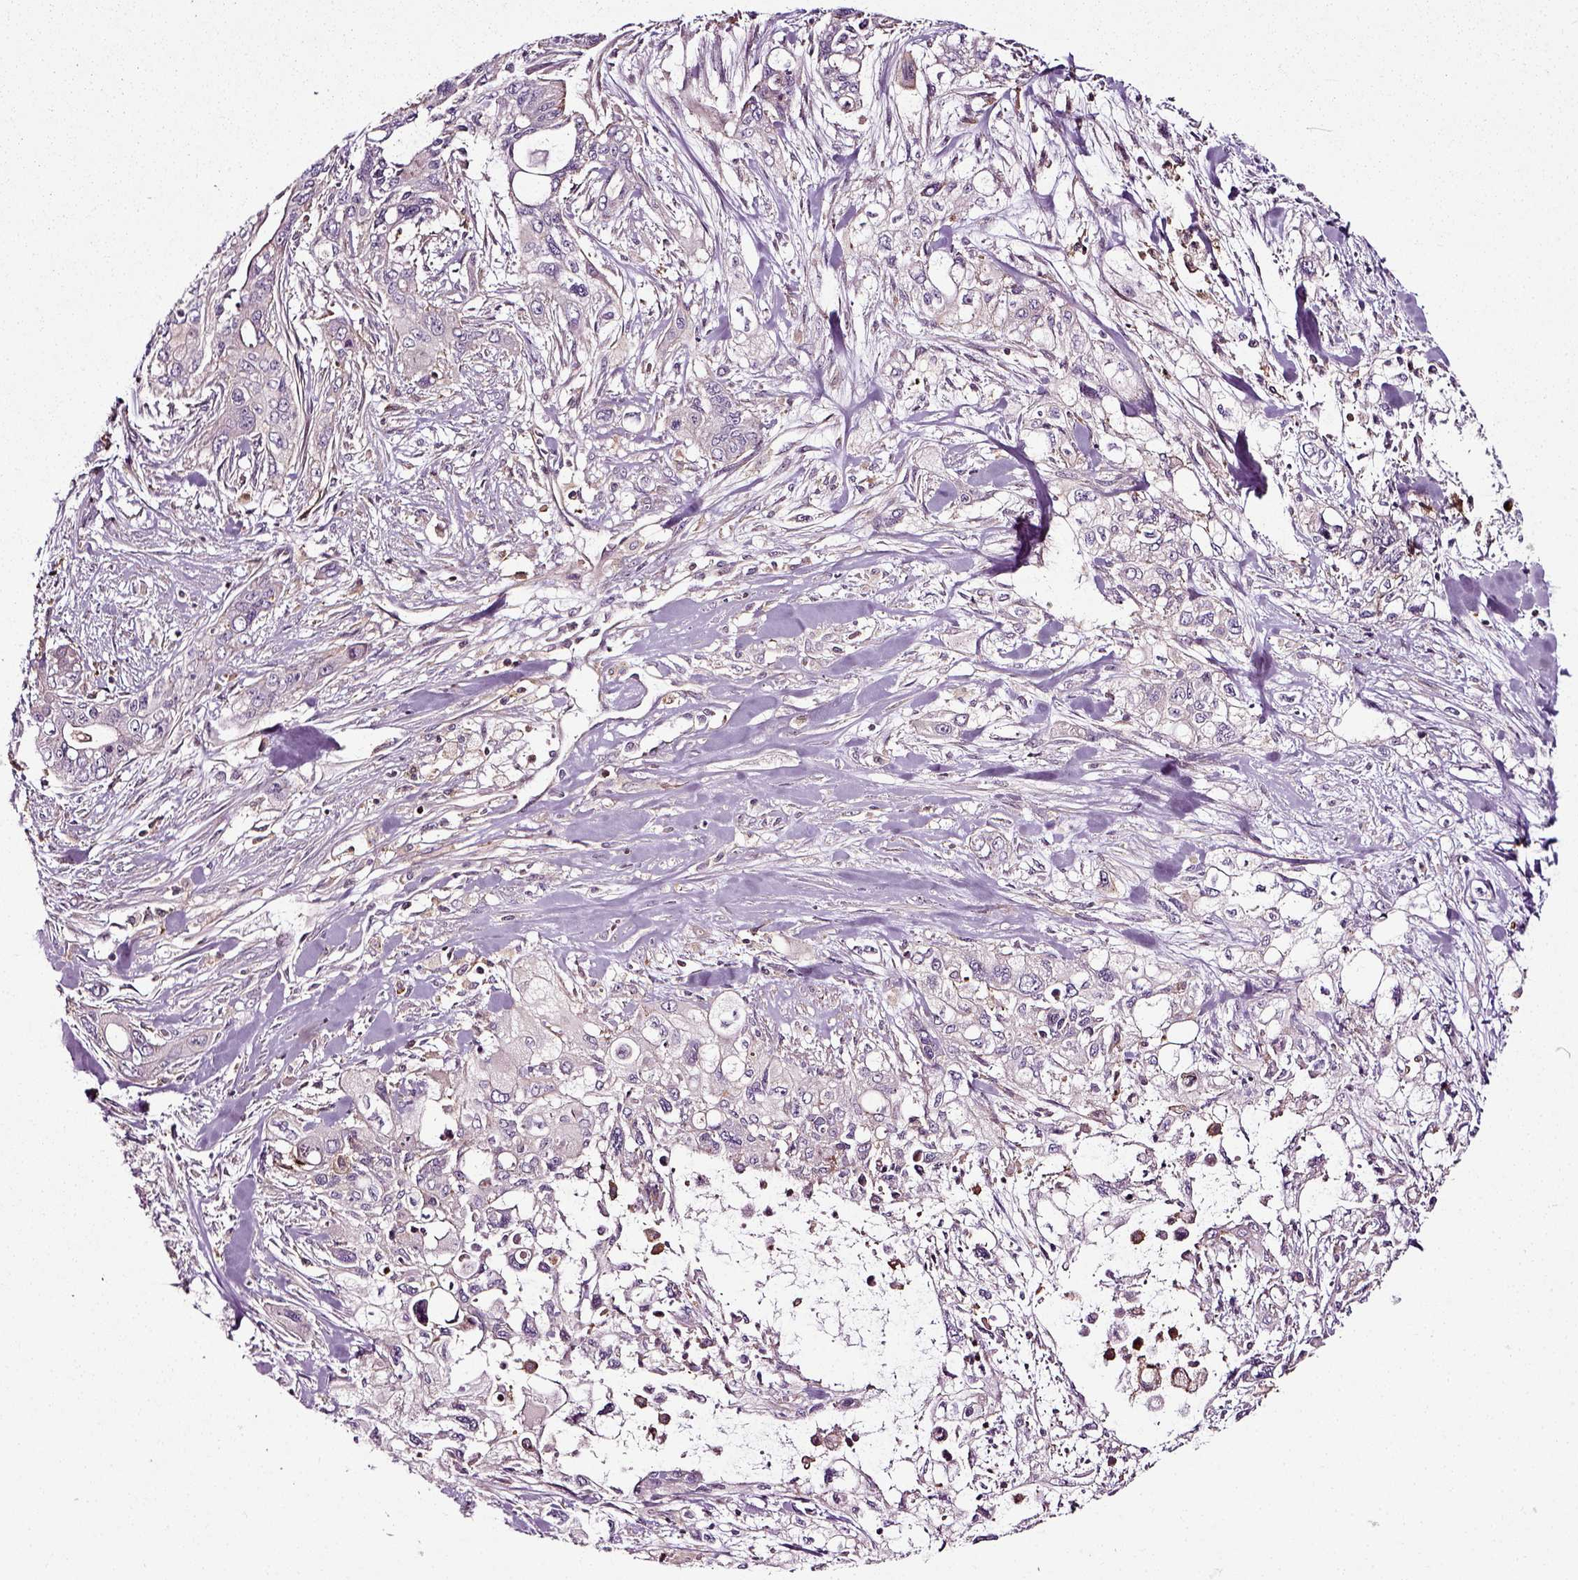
{"staining": {"intensity": "negative", "quantity": "none", "location": "none"}, "tissue": "pancreatic cancer", "cell_type": "Tumor cells", "image_type": "cancer", "snomed": [{"axis": "morphology", "description": "Adenocarcinoma, NOS"}, {"axis": "topography", "description": "Pancreas"}], "caption": "Immunohistochemistry image of pancreatic cancer (adenocarcinoma) stained for a protein (brown), which reveals no positivity in tumor cells.", "gene": "RHOF", "patient": {"sex": "male", "age": 47}}